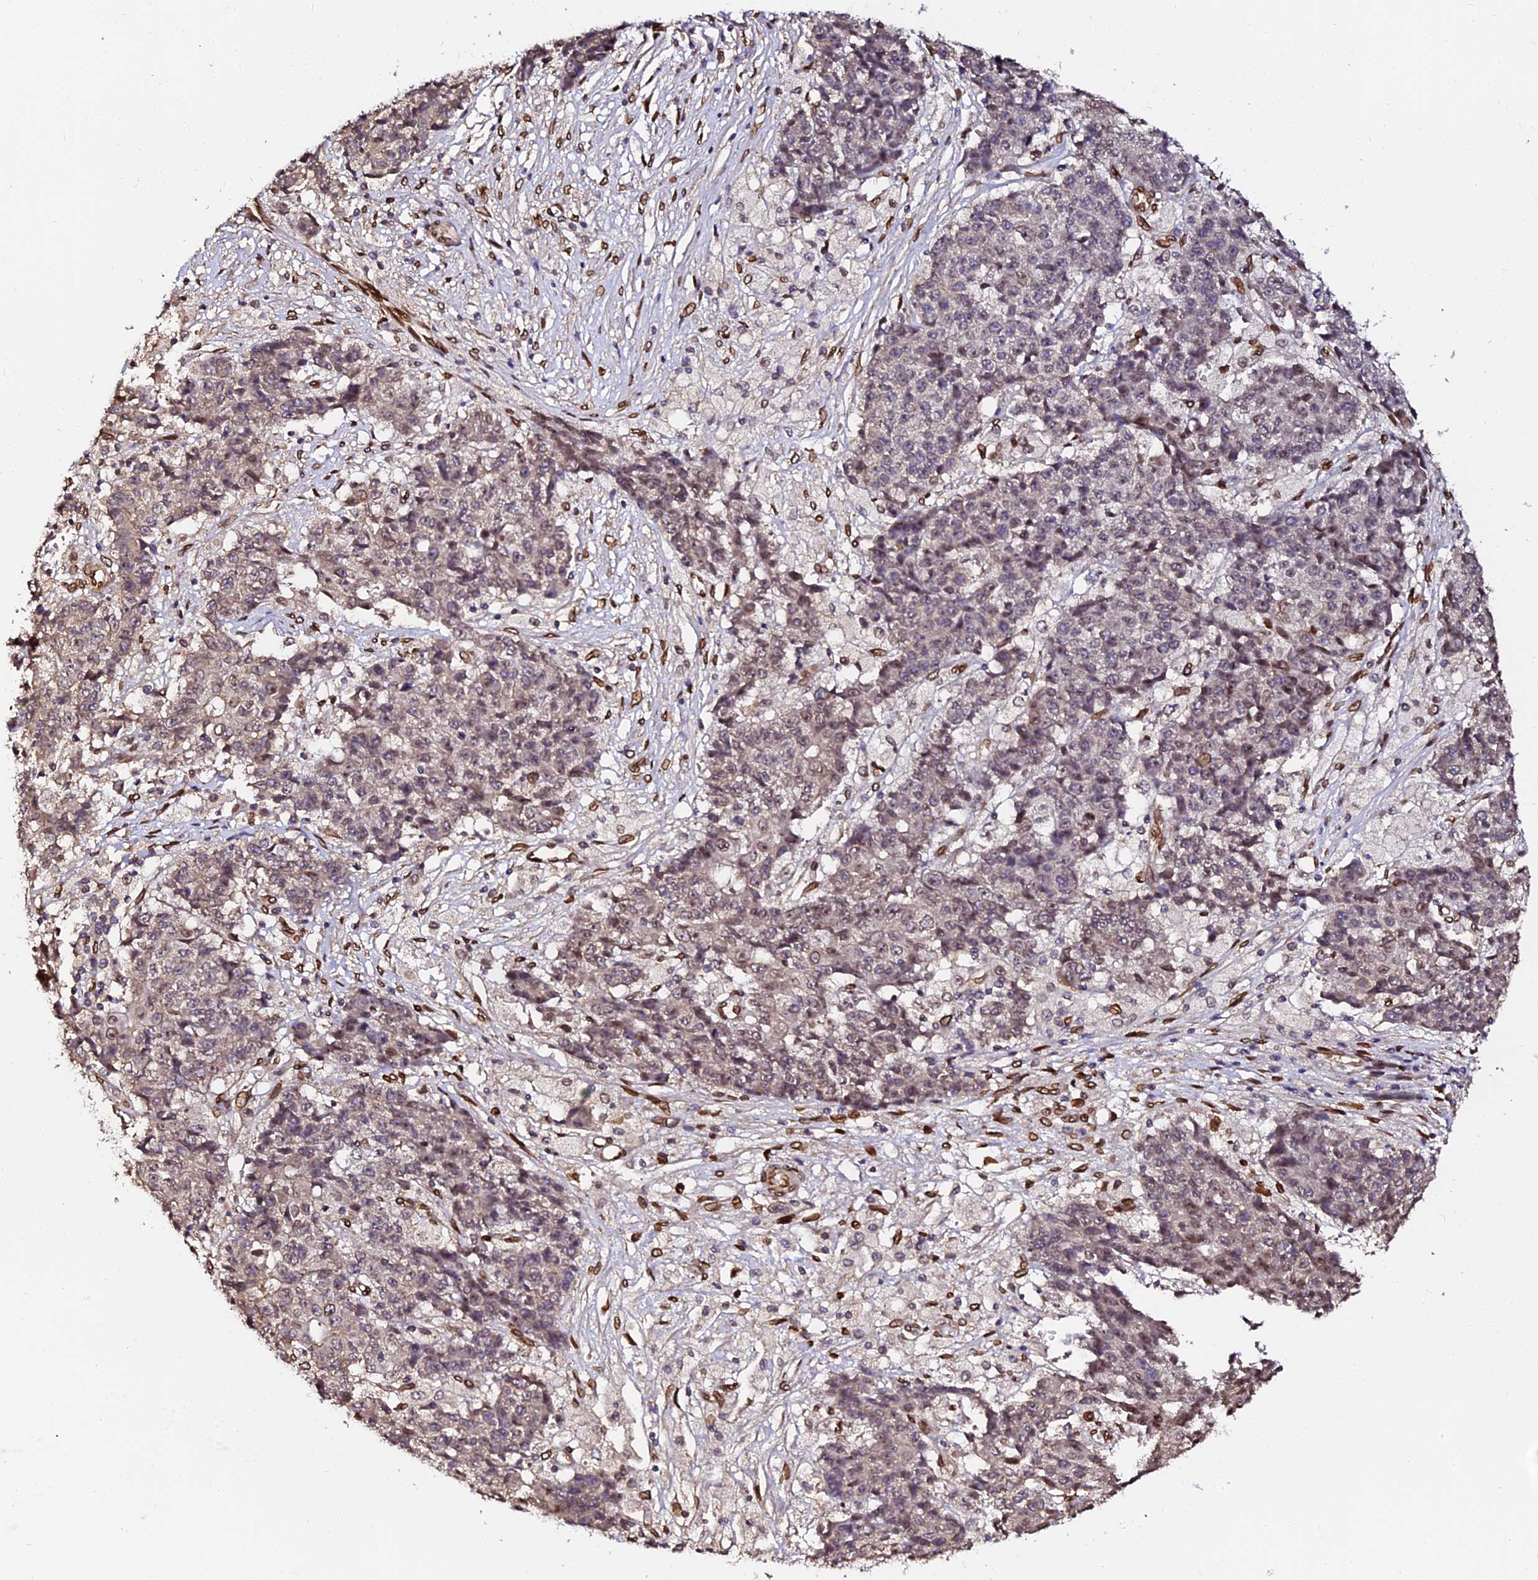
{"staining": {"intensity": "negative", "quantity": "none", "location": "none"}, "tissue": "ovarian cancer", "cell_type": "Tumor cells", "image_type": "cancer", "snomed": [{"axis": "morphology", "description": "Carcinoma, endometroid"}, {"axis": "topography", "description": "Ovary"}], "caption": "Photomicrograph shows no significant protein expression in tumor cells of ovarian endometroid carcinoma.", "gene": "ANAPC5", "patient": {"sex": "female", "age": 42}}